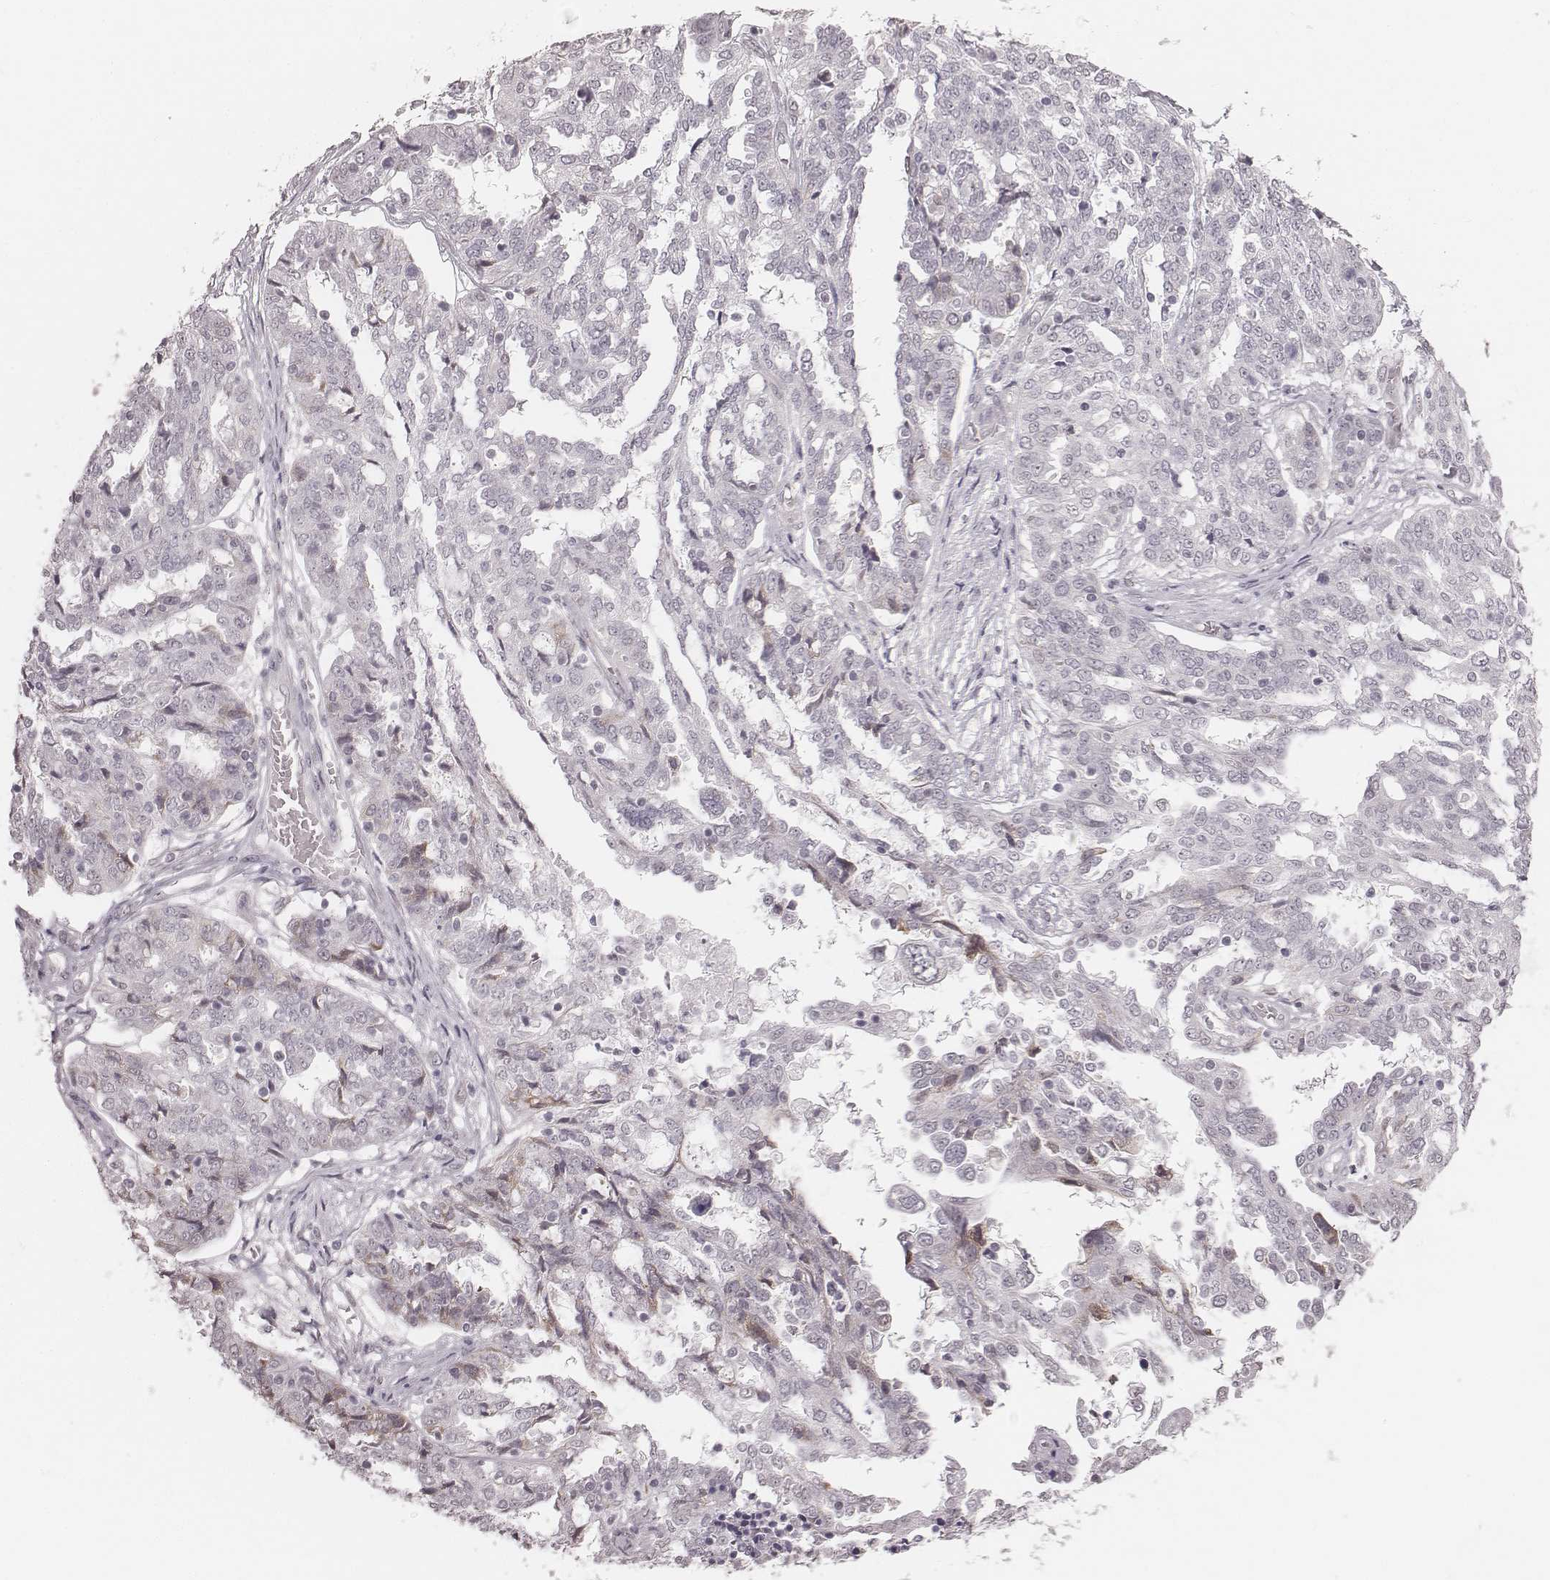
{"staining": {"intensity": "negative", "quantity": "none", "location": "none"}, "tissue": "ovarian cancer", "cell_type": "Tumor cells", "image_type": "cancer", "snomed": [{"axis": "morphology", "description": "Cystadenocarcinoma, serous, NOS"}, {"axis": "topography", "description": "Ovary"}], "caption": "Immunohistochemistry (IHC) histopathology image of serous cystadenocarcinoma (ovarian) stained for a protein (brown), which displays no expression in tumor cells. (Brightfield microscopy of DAB immunohistochemistry at high magnification).", "gene": "RPGRIP1", "patient": {"sex": "female", "age": 67}}